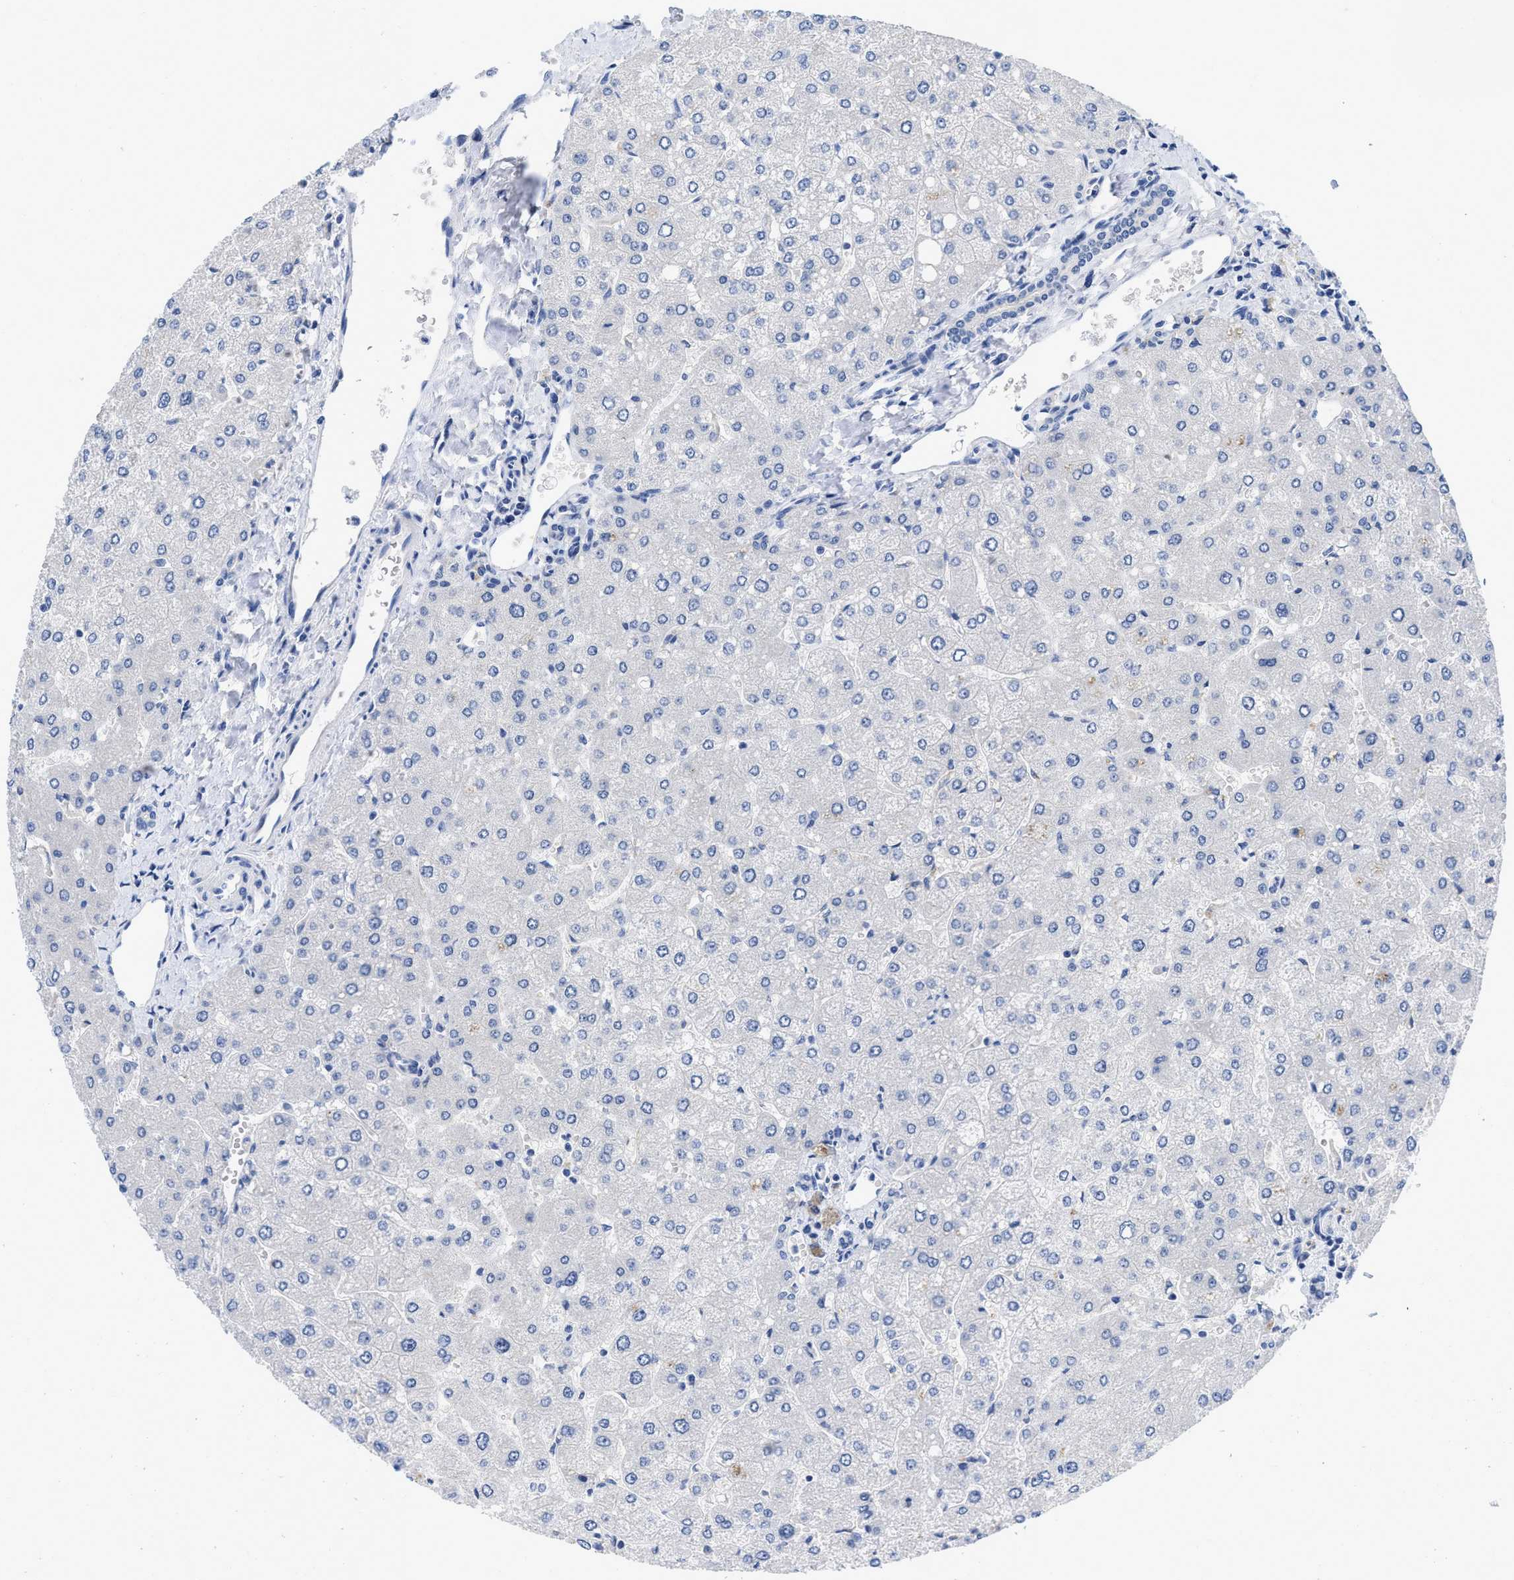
{"staining": {"intensity": "negative", "quantity": "none", "location": "none"}, "tissue": "liver", "cell_type": "Cholangiocytes", "image_type": "normal", "snomed": [{"axis": "morphology", "description": "Normal tissue, NOS"}, {"axis": "topography", "description": "Liver"}], "caption": "A high-resolution histopathology image shows immunohistochemistry (IHC) staining of benign liver, which exhibits no significant expression in cholangiocytes. (DAB immunohistochemistry, high magnification).", "gene": "PYY", "patient": {"sex": "male", "age": 55}}